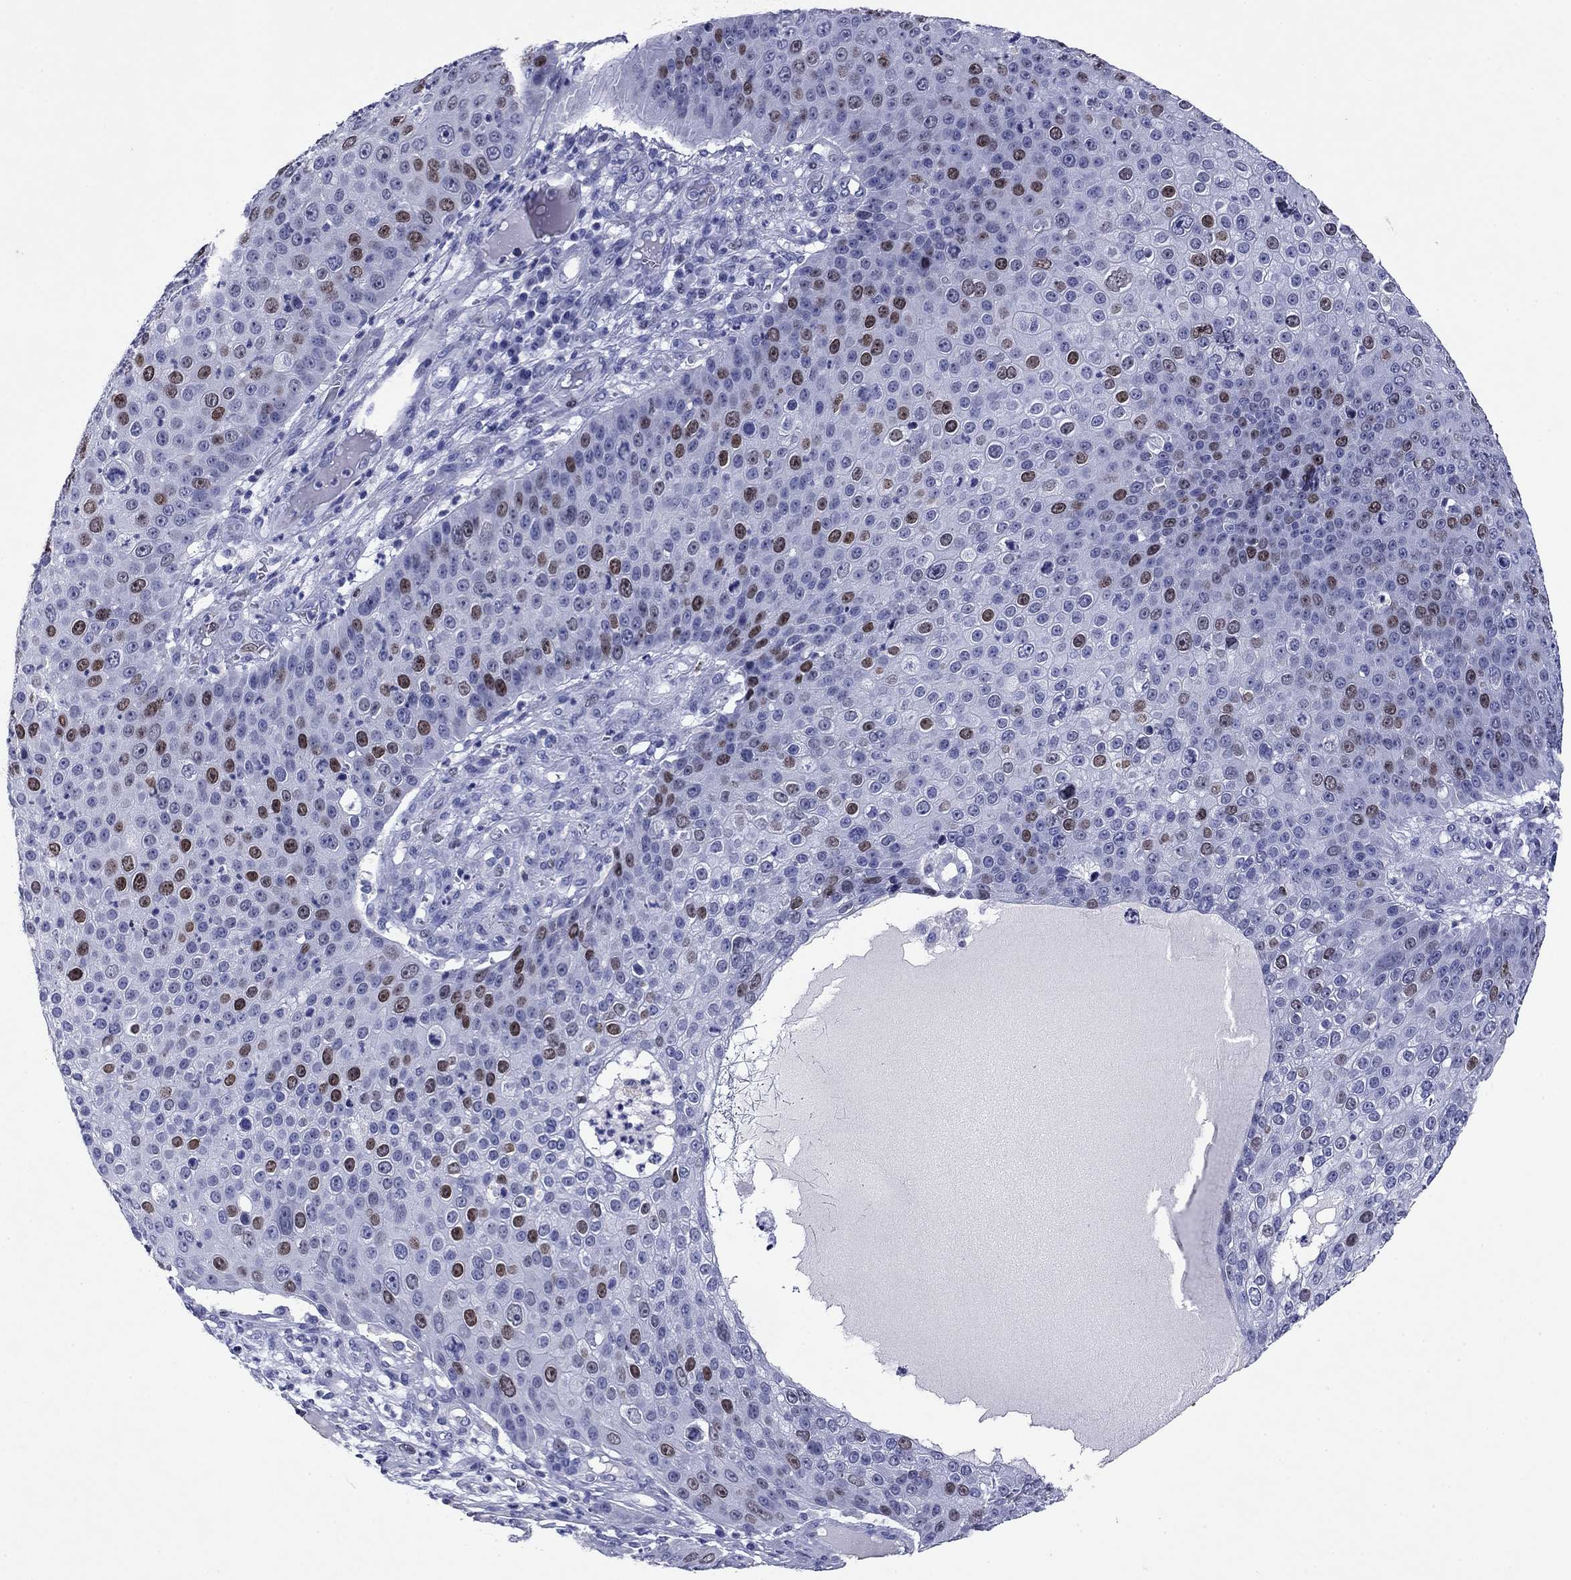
{"staining": {"intensity": "moderate", "quantity": "<25%", "location": "nuclear"}, "tissue": "skin cancer", "cell_type": "Tumor cells", "image_type": "cancer", "snomed": [{"axis": "morphology", "description": "Squamous cell carcinoma, NOS"}, {"axis": "topography", "description": "Skin"}], "caption": "Human skin squamous cell carcinoma stained with a brown dye displays moderate nuclear positive expression in approximately <25% of tumor cells.", "gene": "GZMK", "patient": {"sex": "male", "age": 71}}